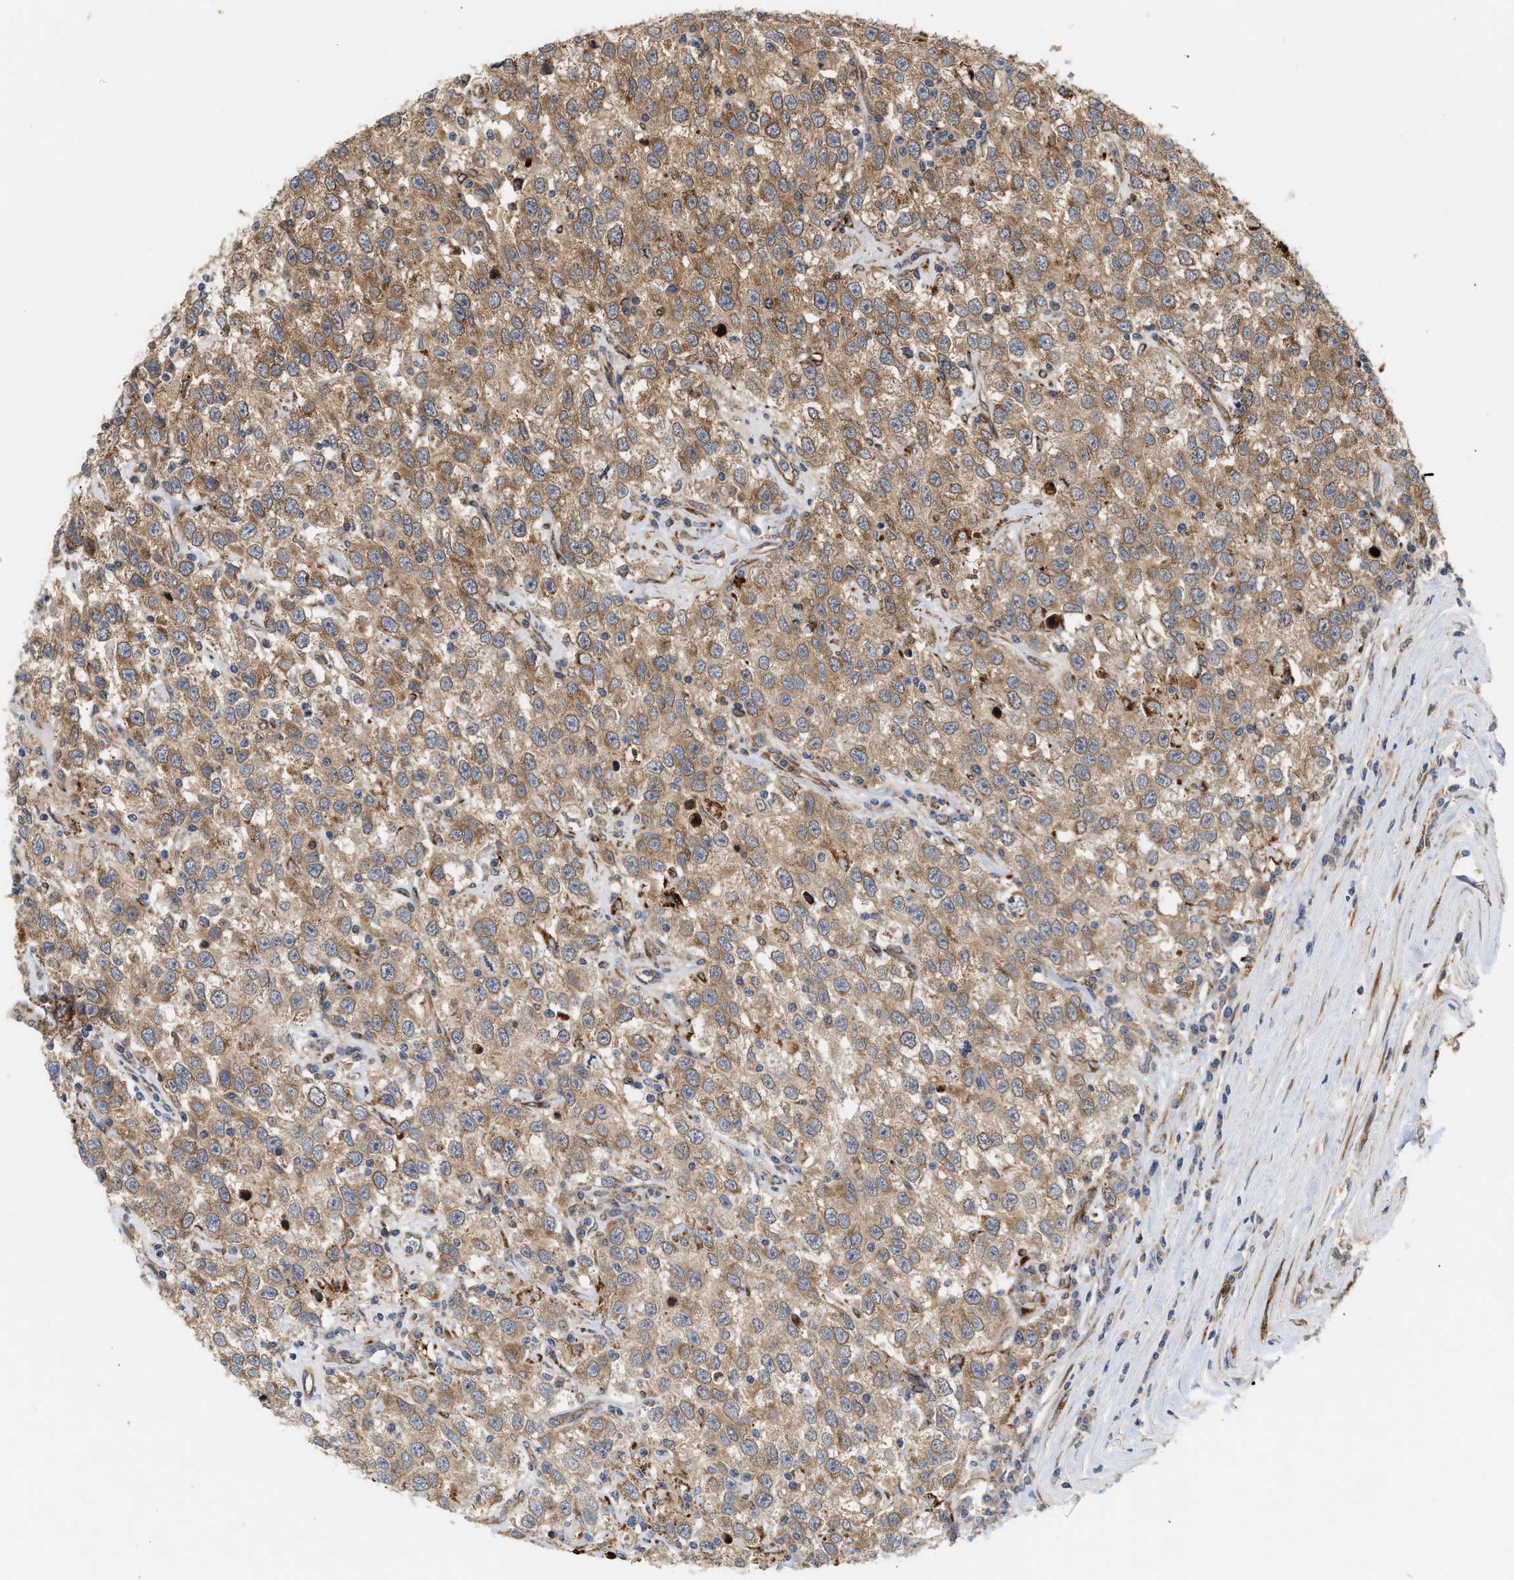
{"staining": {"intensity": "moderate", "quantity": ">75%", "location": "cytoplasmic/membranous"}, "tissue": "testis cancer", "cell_type": "Tumor cells", "image_type": "cancer", "snomed": [{"axis": "morphology", "description": "Seminoma, NOS"}, {"axis": "topography", "description": "Testis"}], "caption": "The photomicrograph exhibits immunohistochemical staining of testis seminoma. There is moderate cytoplasmic/membranous expression is appreciated in about >75% of tumor cells.", "gene": "PLCD1", "patient": {"sex": "male", "age": 41}}